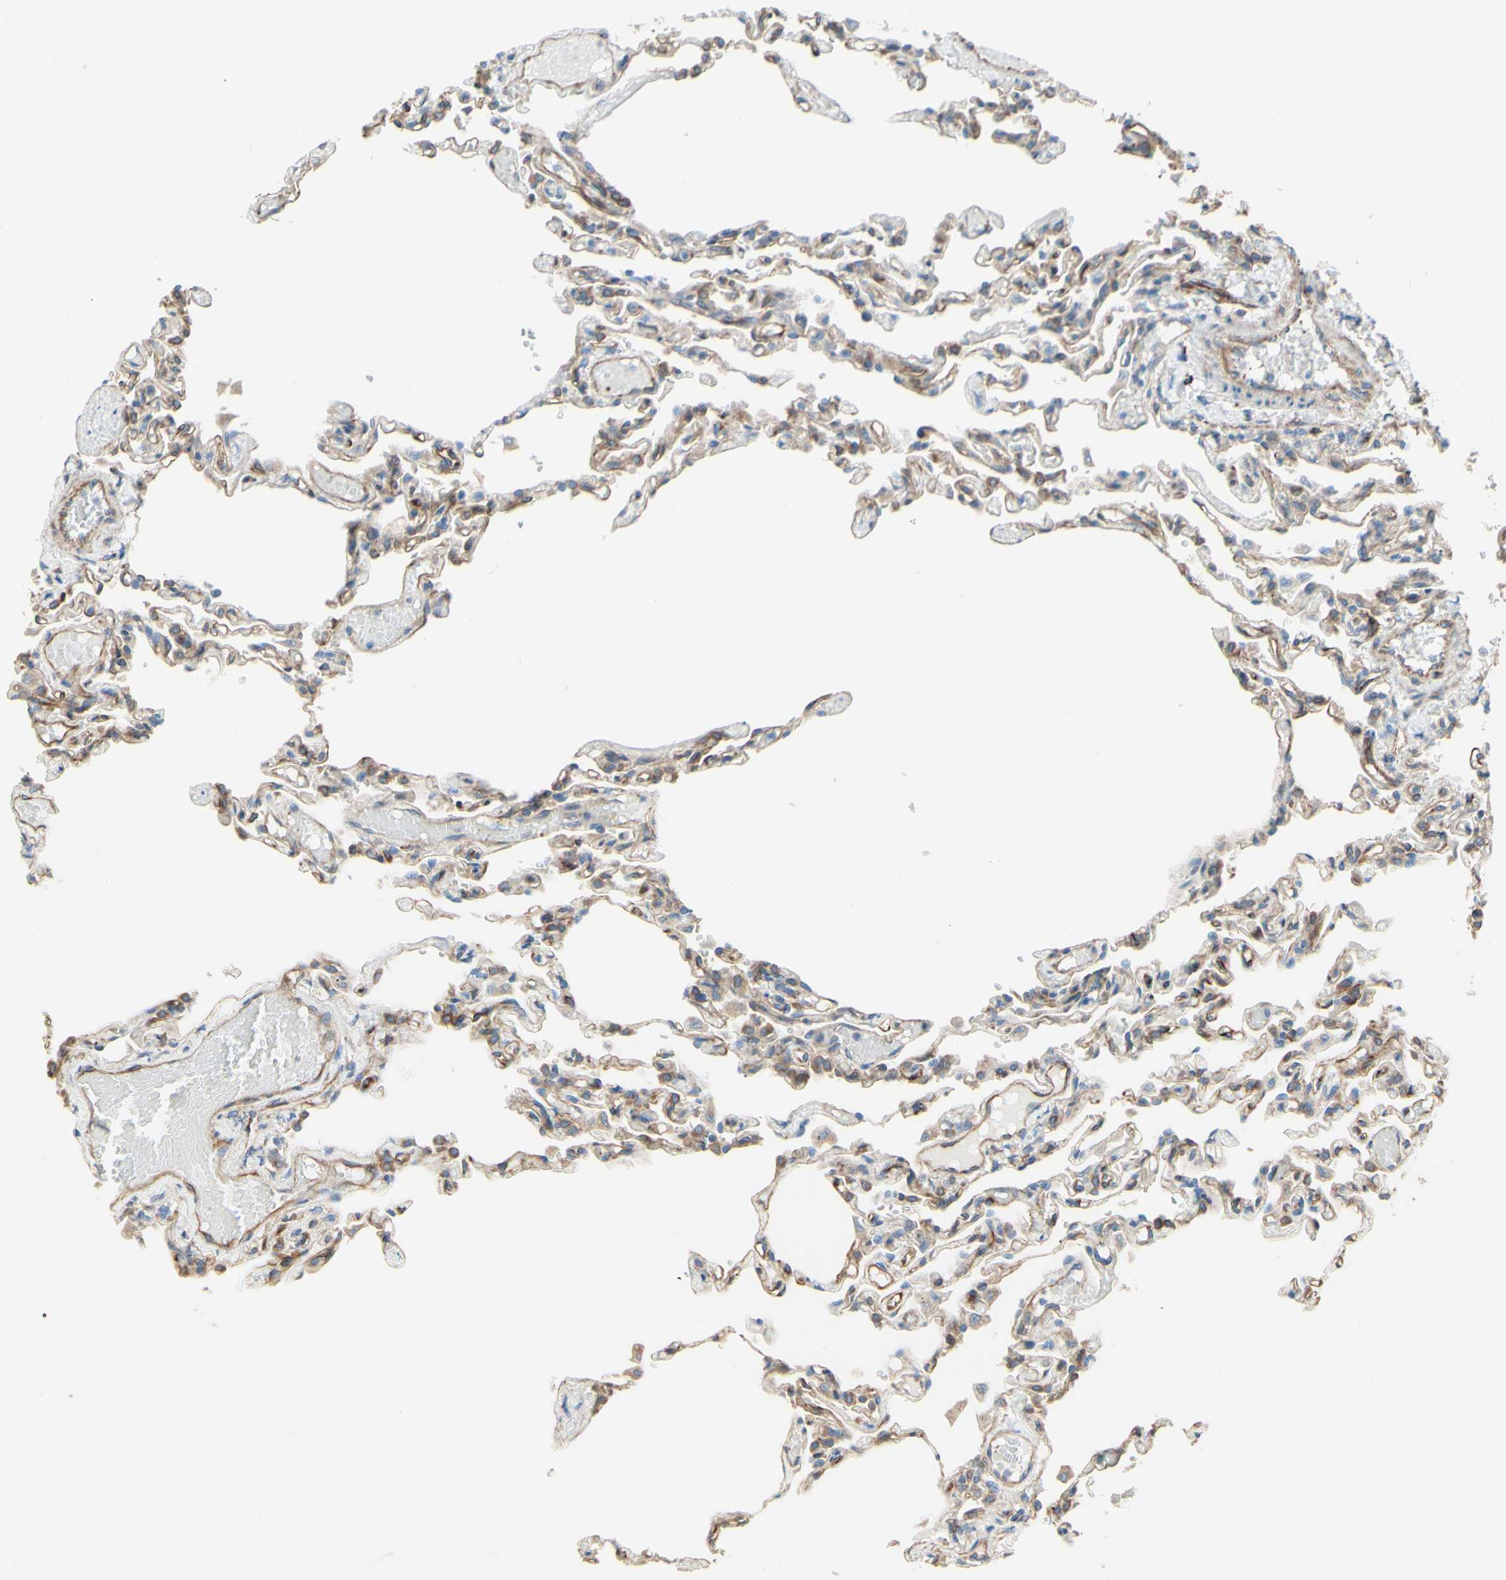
{"staining": {"intensity": "moderate", "quantity": ">75%", "location": "cytoplasmic/membranous"}, "tissue": "lung", "cell_type": "Alveolar cells", "image_type": "normal", "snomed": [{"axis": "morphology", "description": "Normal tissue, NOS"}, {"axis": "topography", "description": "Lung"}], "caption": "This is a photomicrograph of immunohistochemistry staining of normal lung, which shows moderate staining in the cytoplasmic/membranous of alveolar cells.", "gene": "ENDOD1", "patient": {"sex": "male", "age": 21}}